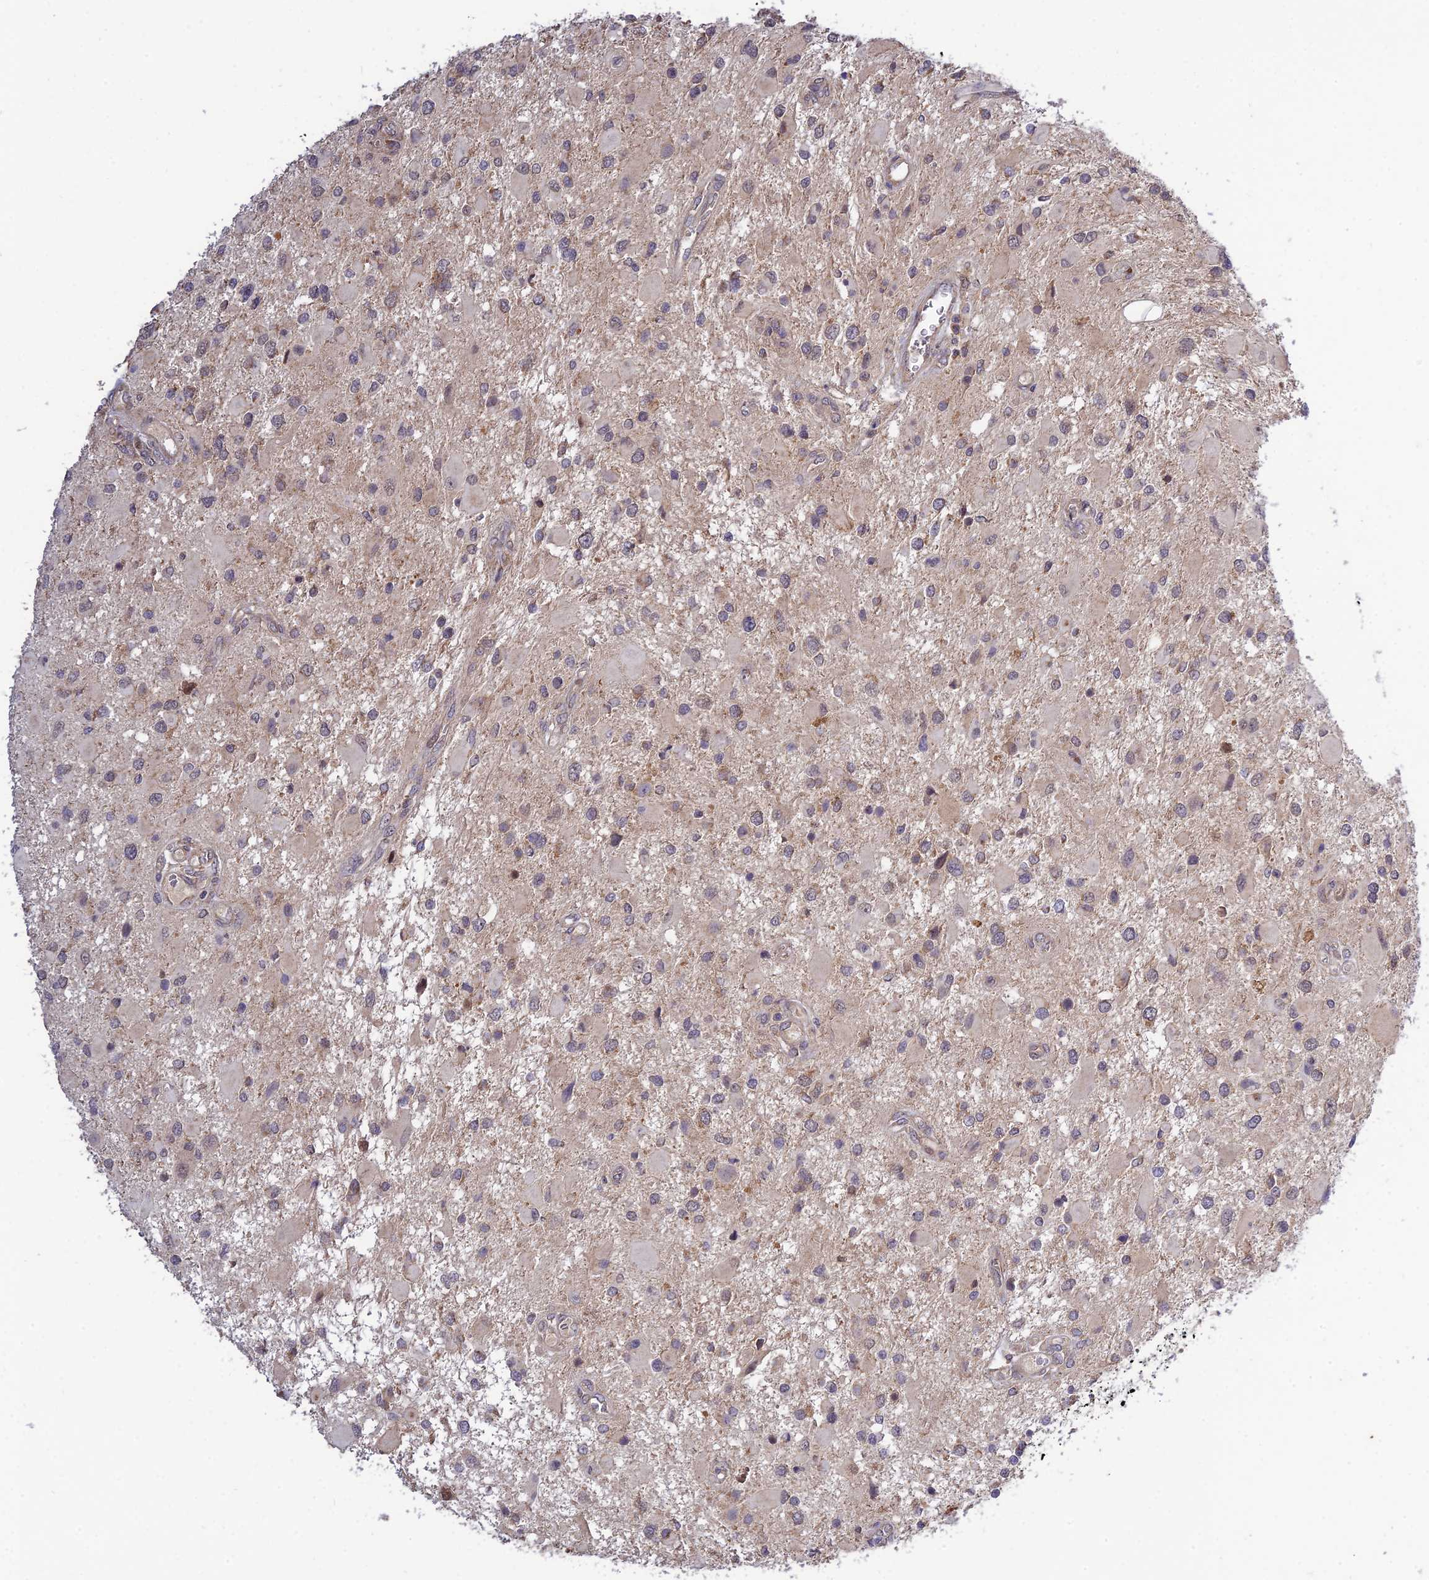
{"staining": {"intensity": "negative", "quantity": "none", "location": "none"}, "tissue": "glioma", "cell_type": "Tumor cells", "image_type": "cancer", "snomed": [{"axis": "morphology", "description": "Glioma, malignant, High grade"}, {"axis": "topography", "description": "Brain"}], "caption": "Immunohistochemical staining of human glioma exhibits no significant staining in tumor cells.", "gene": "PLEKHG2", "patient": {"sex": "male", "age": 53}}